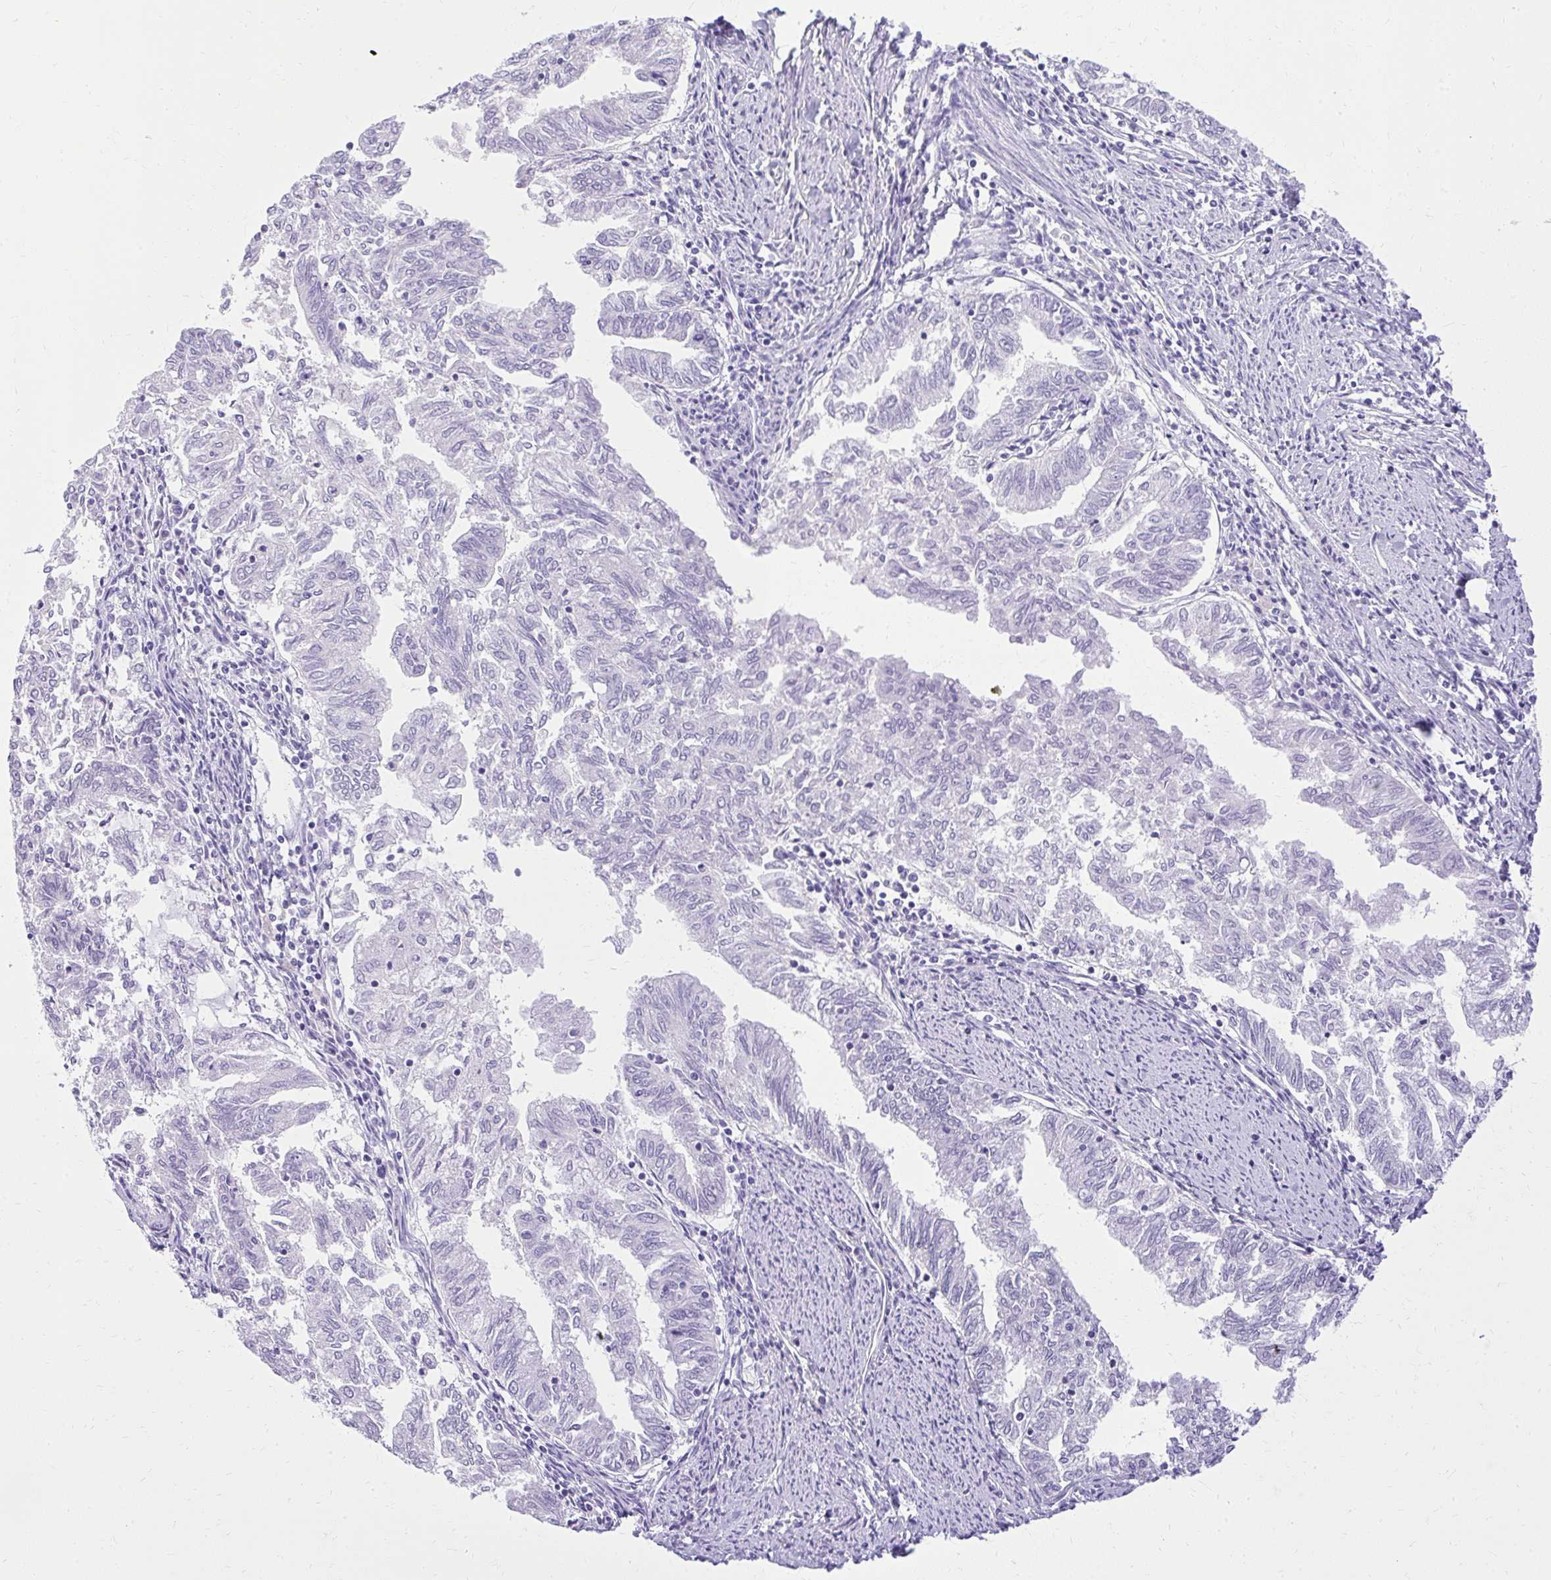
{"staining": {"intensity": "negative", "quantity": "none", "location": "none"}, "tissue": "endometrial cancer", "cell_type": "Tumor cells", "image_type": "cancer", "snomed": [{"axis": "morphology", "description": "Adenocarcinoma, NOS"}, {"axis": "topography", "description": "Endometrium"}], "caption": "The micrograph shows no significant positivity in tumor cells of adenocarcinoma (endometrial).", "gene": "PRAP1", "patient": {"sex": "female", "age": 79}}